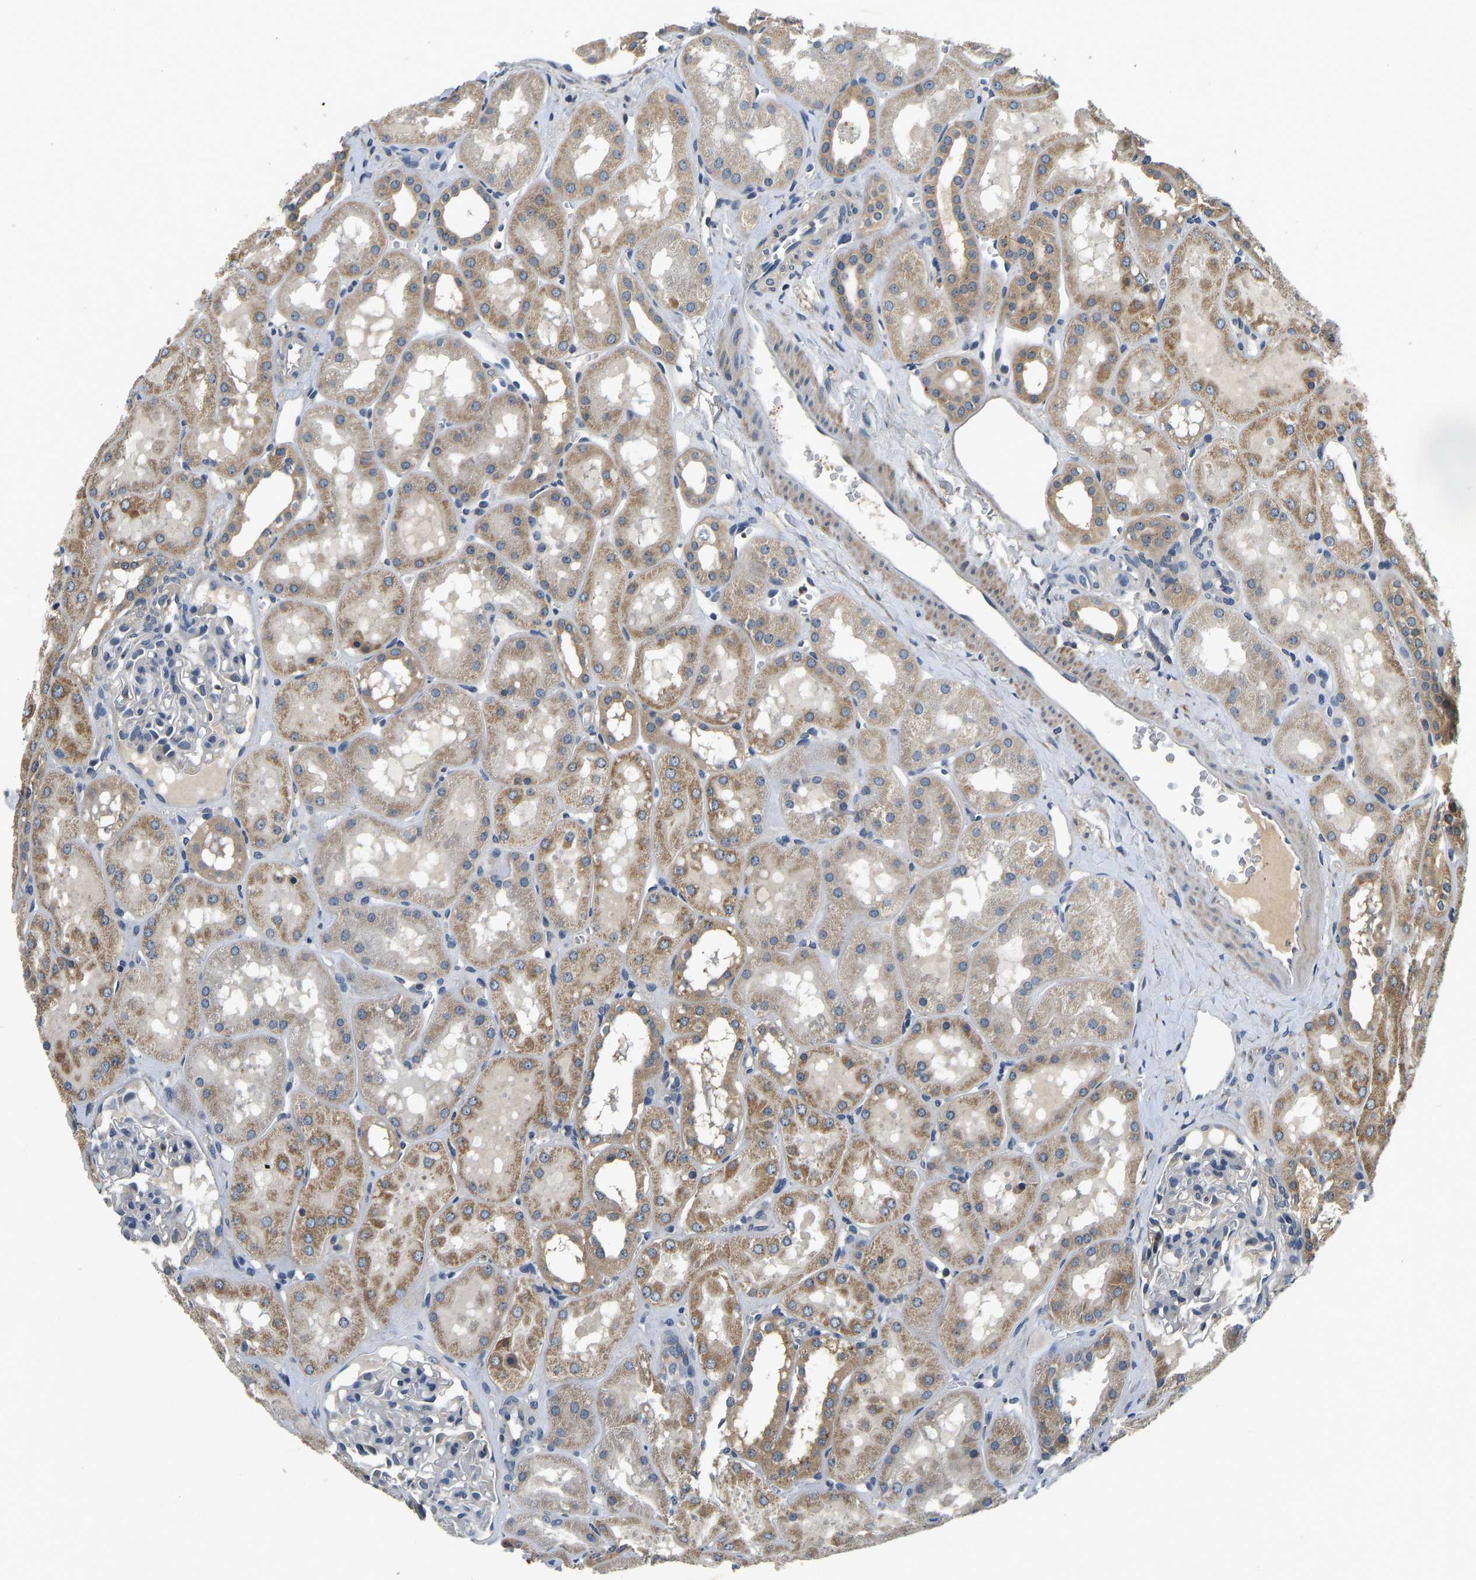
{"staining": {"intensity": "negative", "quantity": "none", "location": "none"}, "tissue": "kidney", "cell_type": "Cells in glomeruli", "image_type": "normal", "snomed": [{"axis": "morphology", "description": "Normal tissue, NOS"}, {"axis": "topography", "description": "Kidney"}, {"axis": "topography", "description": "Urinary bladder"}], "caption": "Normal kidney was stained to show a protein in brown. There is no significant staining in cells in glomeruli.", "gene": "RESF1", "patient": {"sex": "male", "age": 16}}